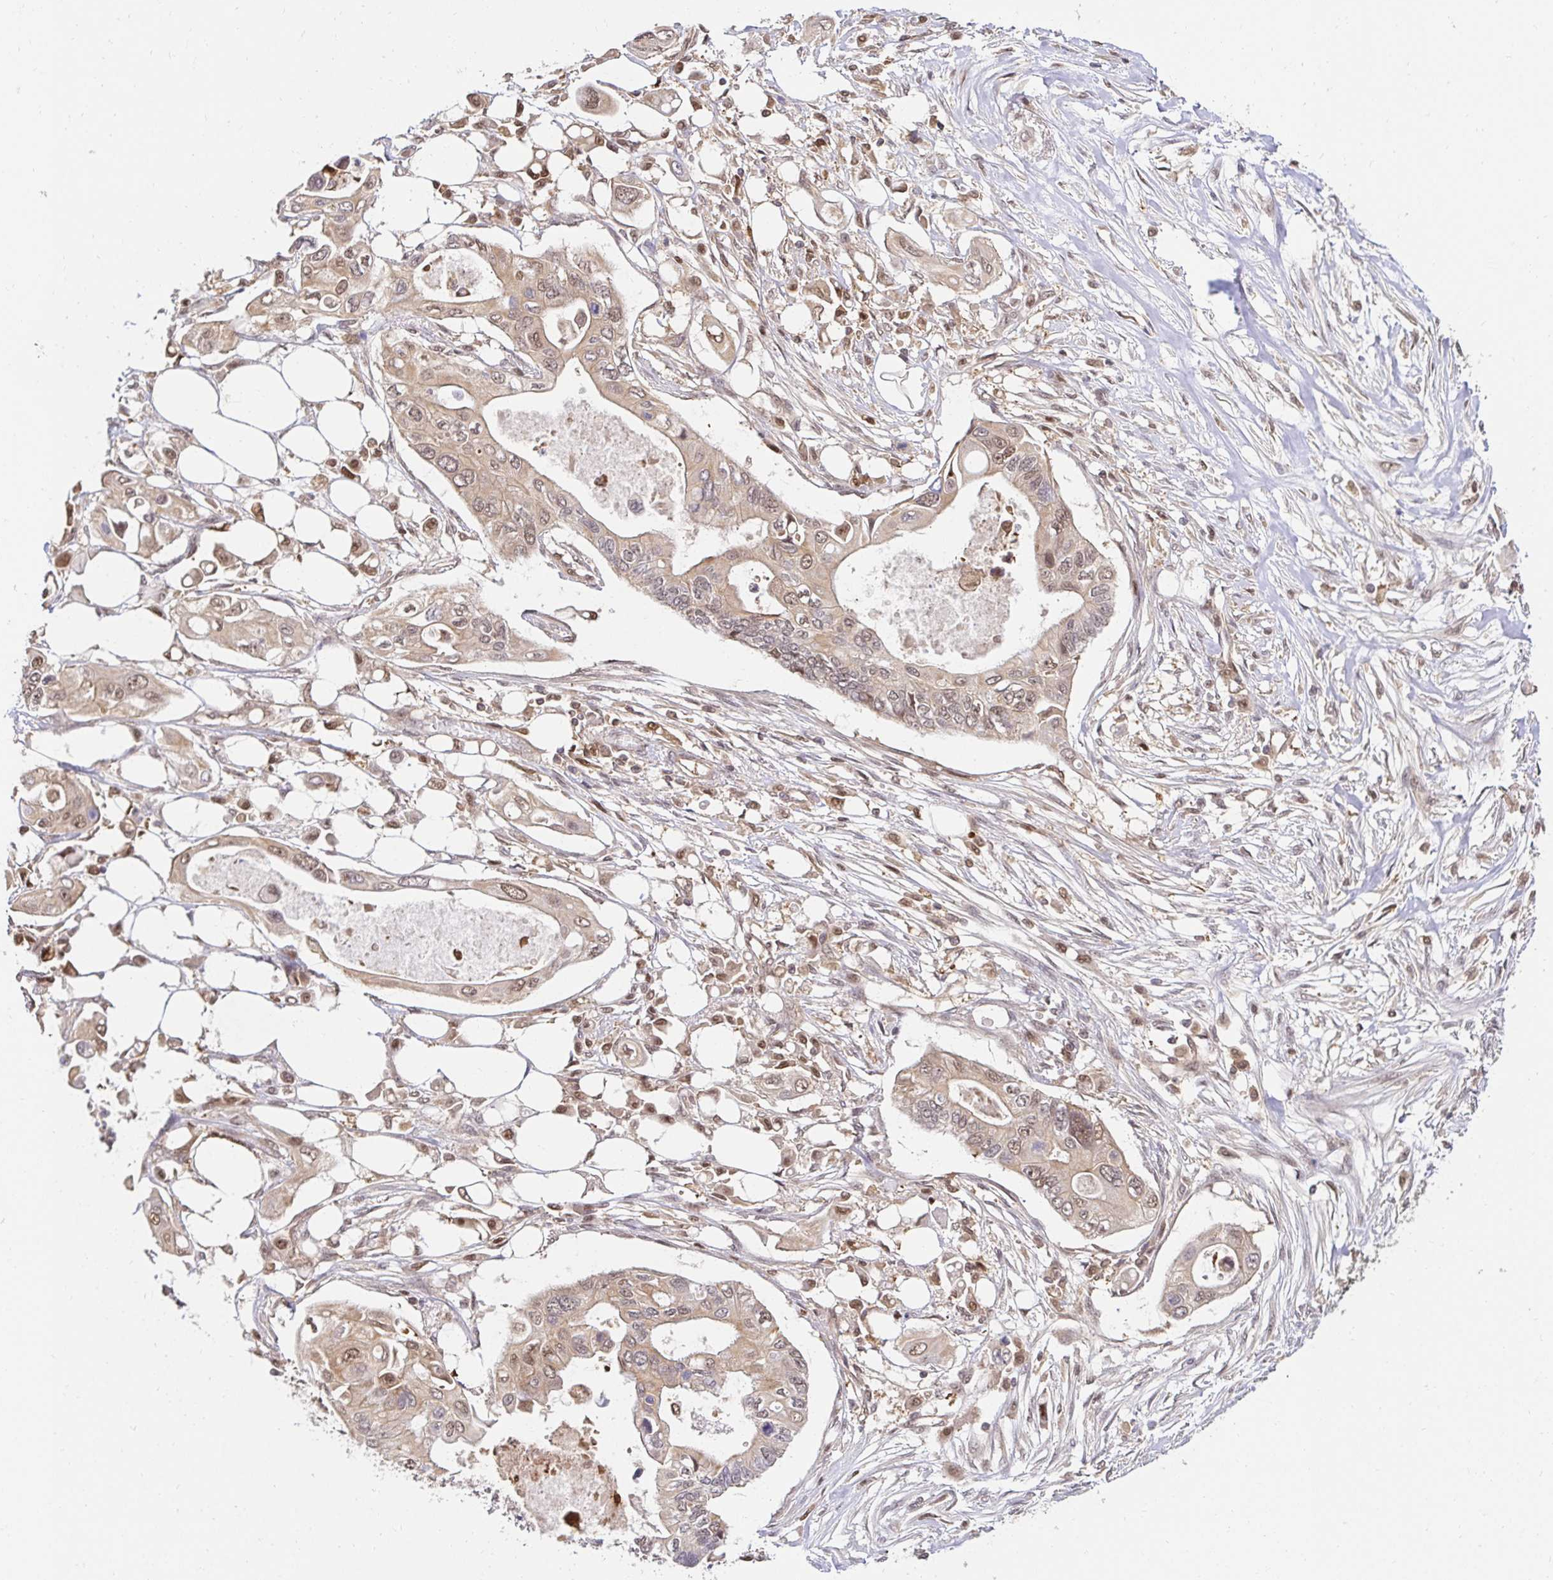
{"staining": {"intensity": "weak", "quantity": ">75%", "location": "cytoplasmic/membranous,nuclear"}, "tissue": "pancreatic cancer", "cell_type": "Tumor cells", "image_type": "cancer", "snomed": [{"axis": "morphology", "description": "Adenocarcinoma, NOS"}, {"axis": "topography", "description": "Pancreas"}], "caption": "A brown stain labels weak cytoplasmic/membranous and nuclear expression of a protein in human pancreatic cancer (adenocarcinoma) tumor cells. (Brightfield microscopy of DAB IHC at high magnification).", "gene": "PSMA4", "patient": {"sex": "female", "age": 63}}